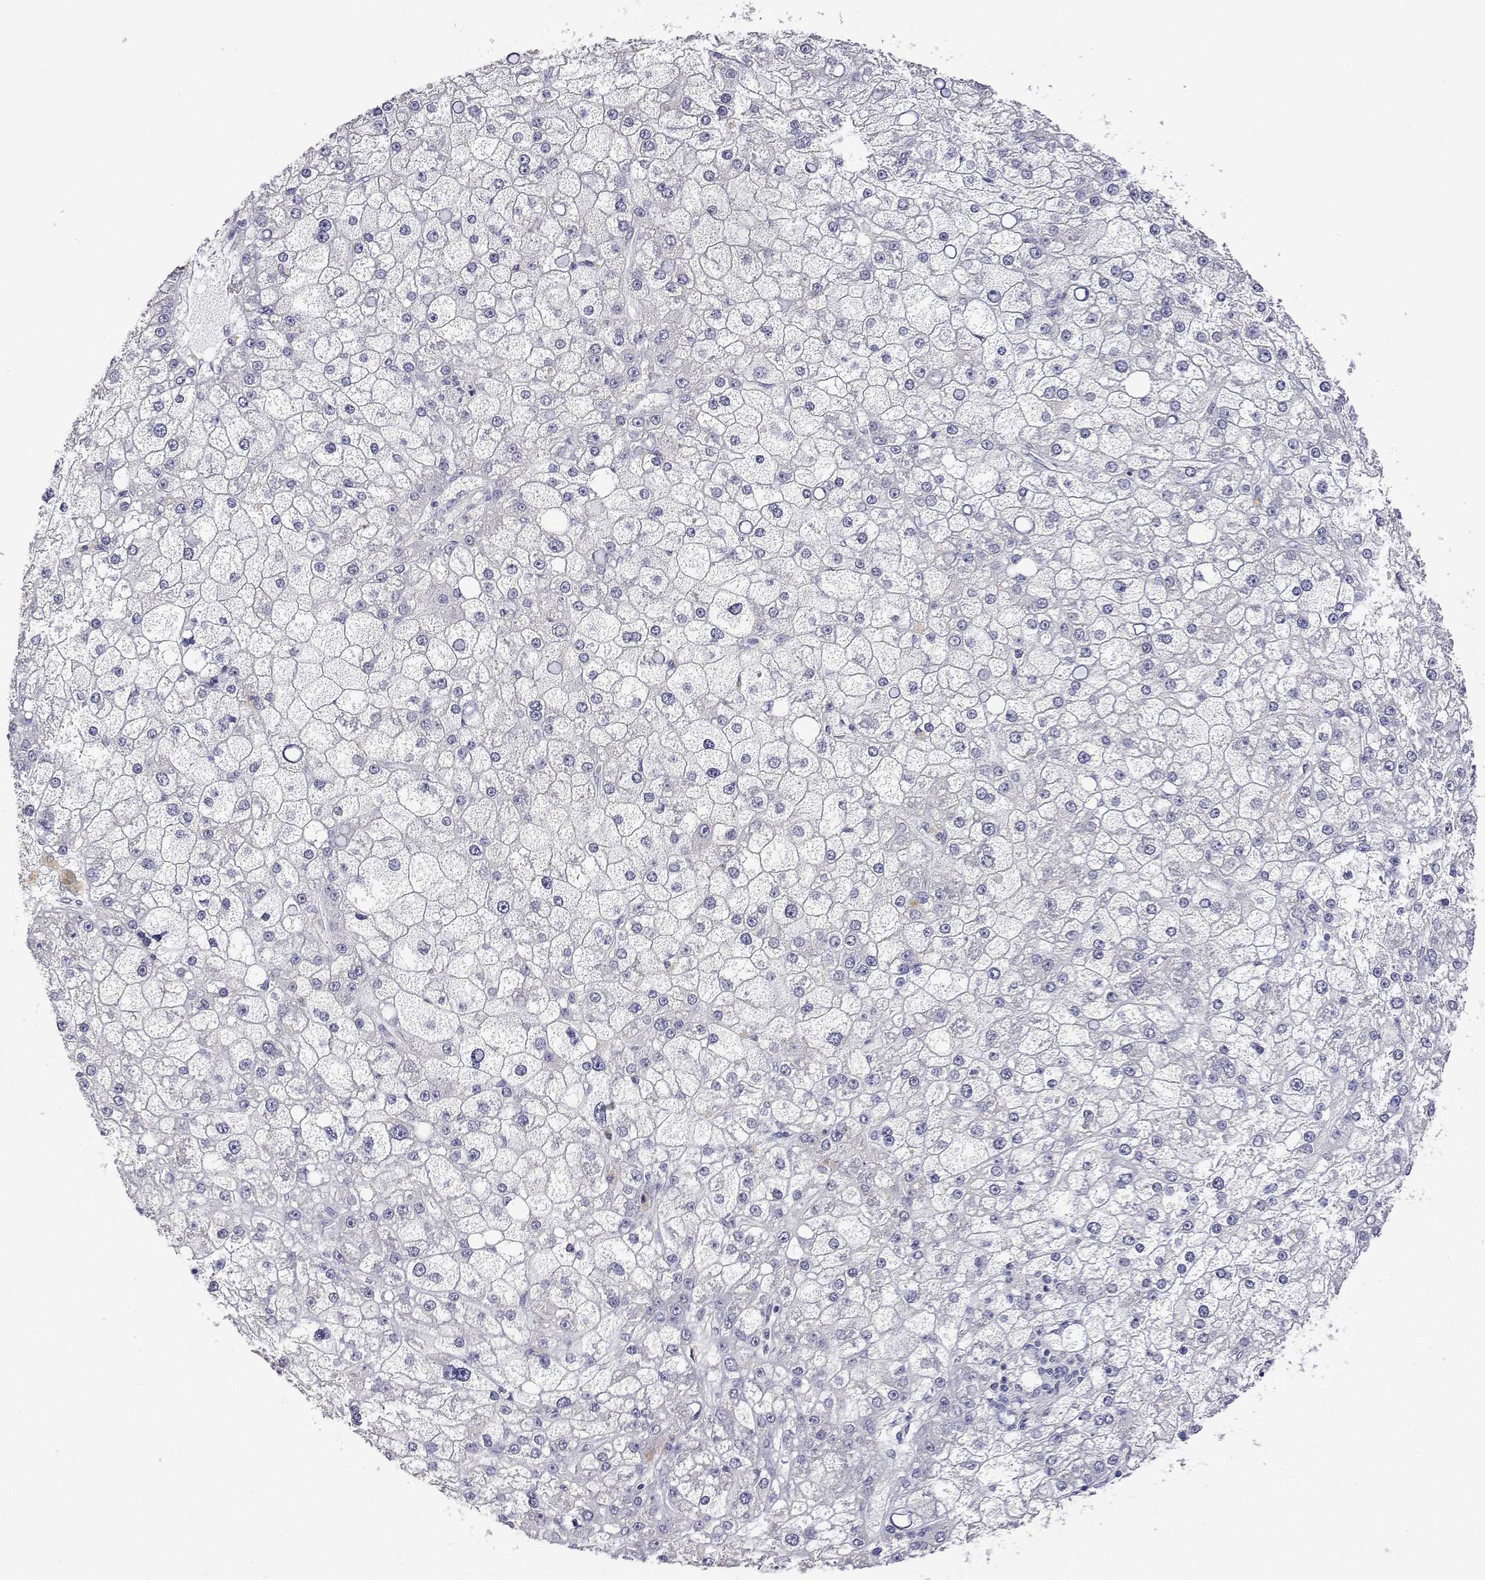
{"staining": {"intensity": "negative", "quantity": "none", "location": "none"}, "tissue": "liver cancer", "cell_type": "Tumor cells", "image_type": "cancer", "snomed": [{"axis": "morphology", "description": "Carcinoma, Hepatocellular, NOS"}, {"axis": "topography", "description": "Liver"}], "caption": "Tumor cells are negative for brown protein staining in liver cancer.", "gene": "PLCB1", "patient": {"sex": "male", "age": 67}}